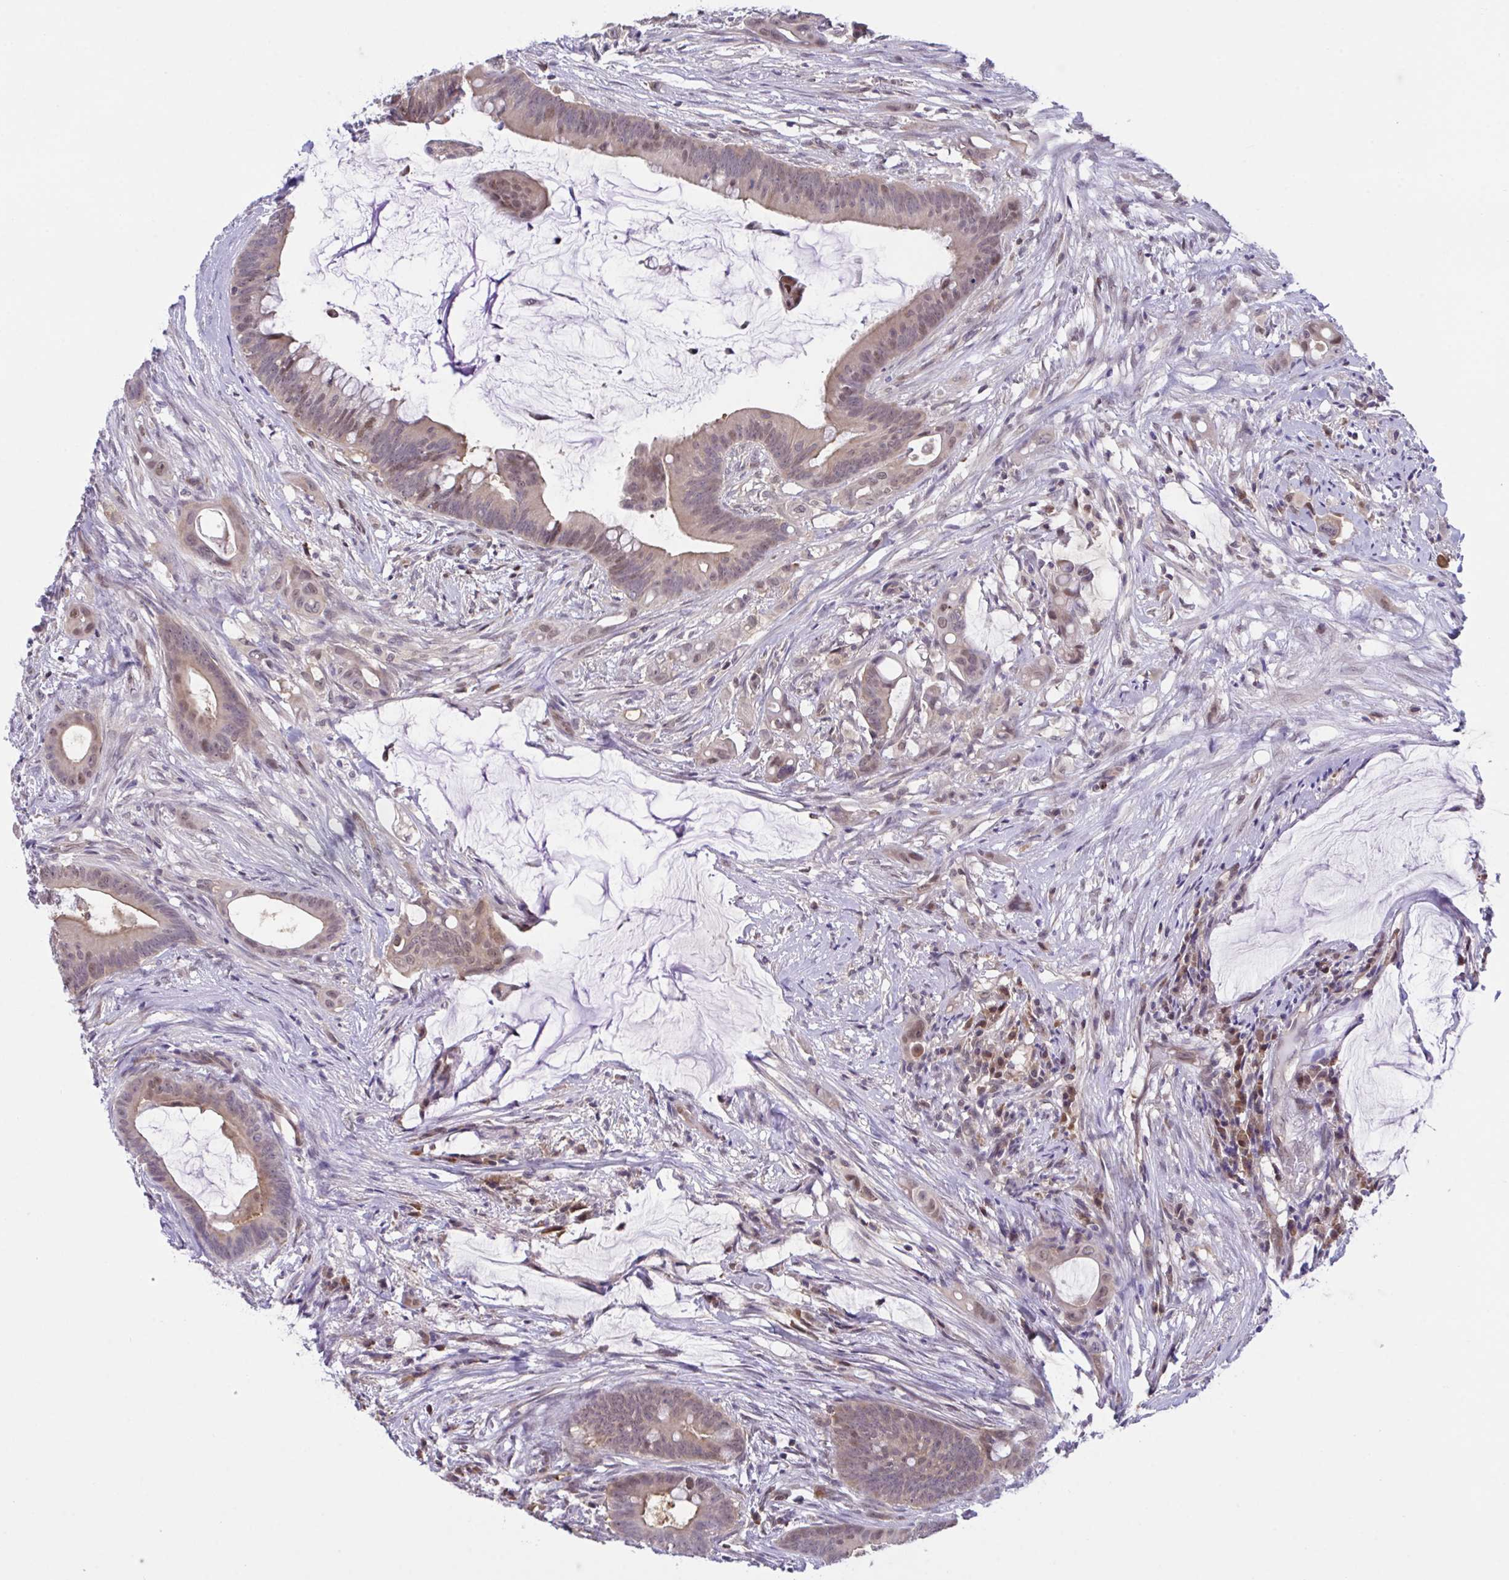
{"staining": {"intensity": "moderate", "quantity": "25%-75%", "location": "nuclear"}, "tissue": "colorectal cancer", "cell_type": "Tumor cells", "image_type": "cancer", "snomed": [{"axis": "morphology", "description": "Adenocarcinoma, NOS"}, {"axis": "topography", "description": "Colon"}], "caption": "Protein staining reveals moderate nuclear expression in approximately 25%-75% of tumor cells in colorectal adenocarcinoma.", "gene": "ZNF444", "patient": {"sex": "male", "age": 62}}